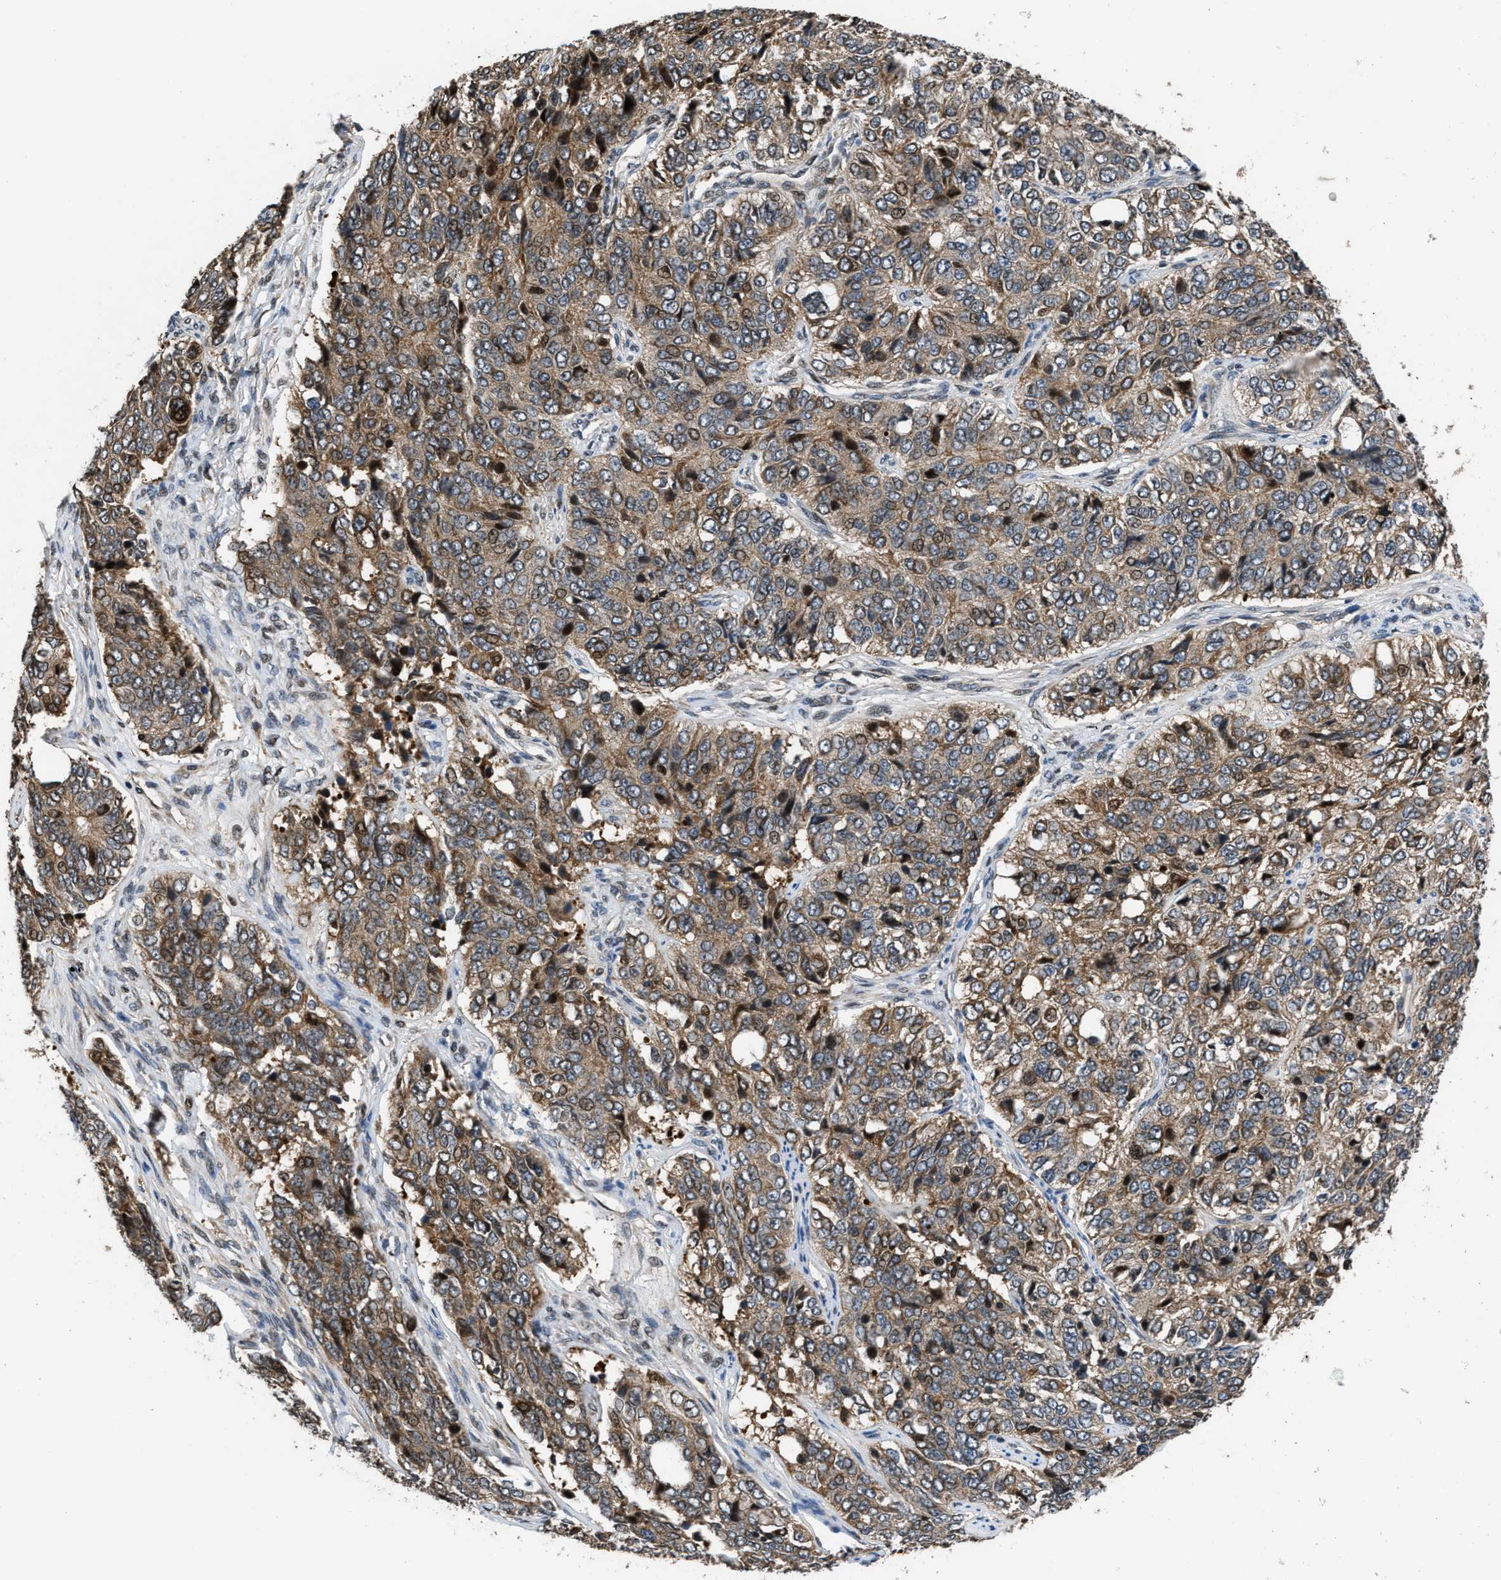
{"staining": {"intensity": "moderate", "quantity": ">75%", "location": "cytoplasmic/membranous,nuclear"}, "tissue": "ovarian cancer", "cell_type": "Tumor cells", "image_type": "cancer", "snomed": [{"axis": "morphology", "description": "Carcinoma, endometroid"}, {"axis": "topography", "description": "Ovary"}], "caption": "Ovarian cancer (endometroid carcinoma) stained with a brown dye demonstrates moderate cytoplasmic/membranous and nuclear positive staining in about >75% of tumor cells.", "gene": "CTBS", "patient": {"sex": "female", "age": 51}}